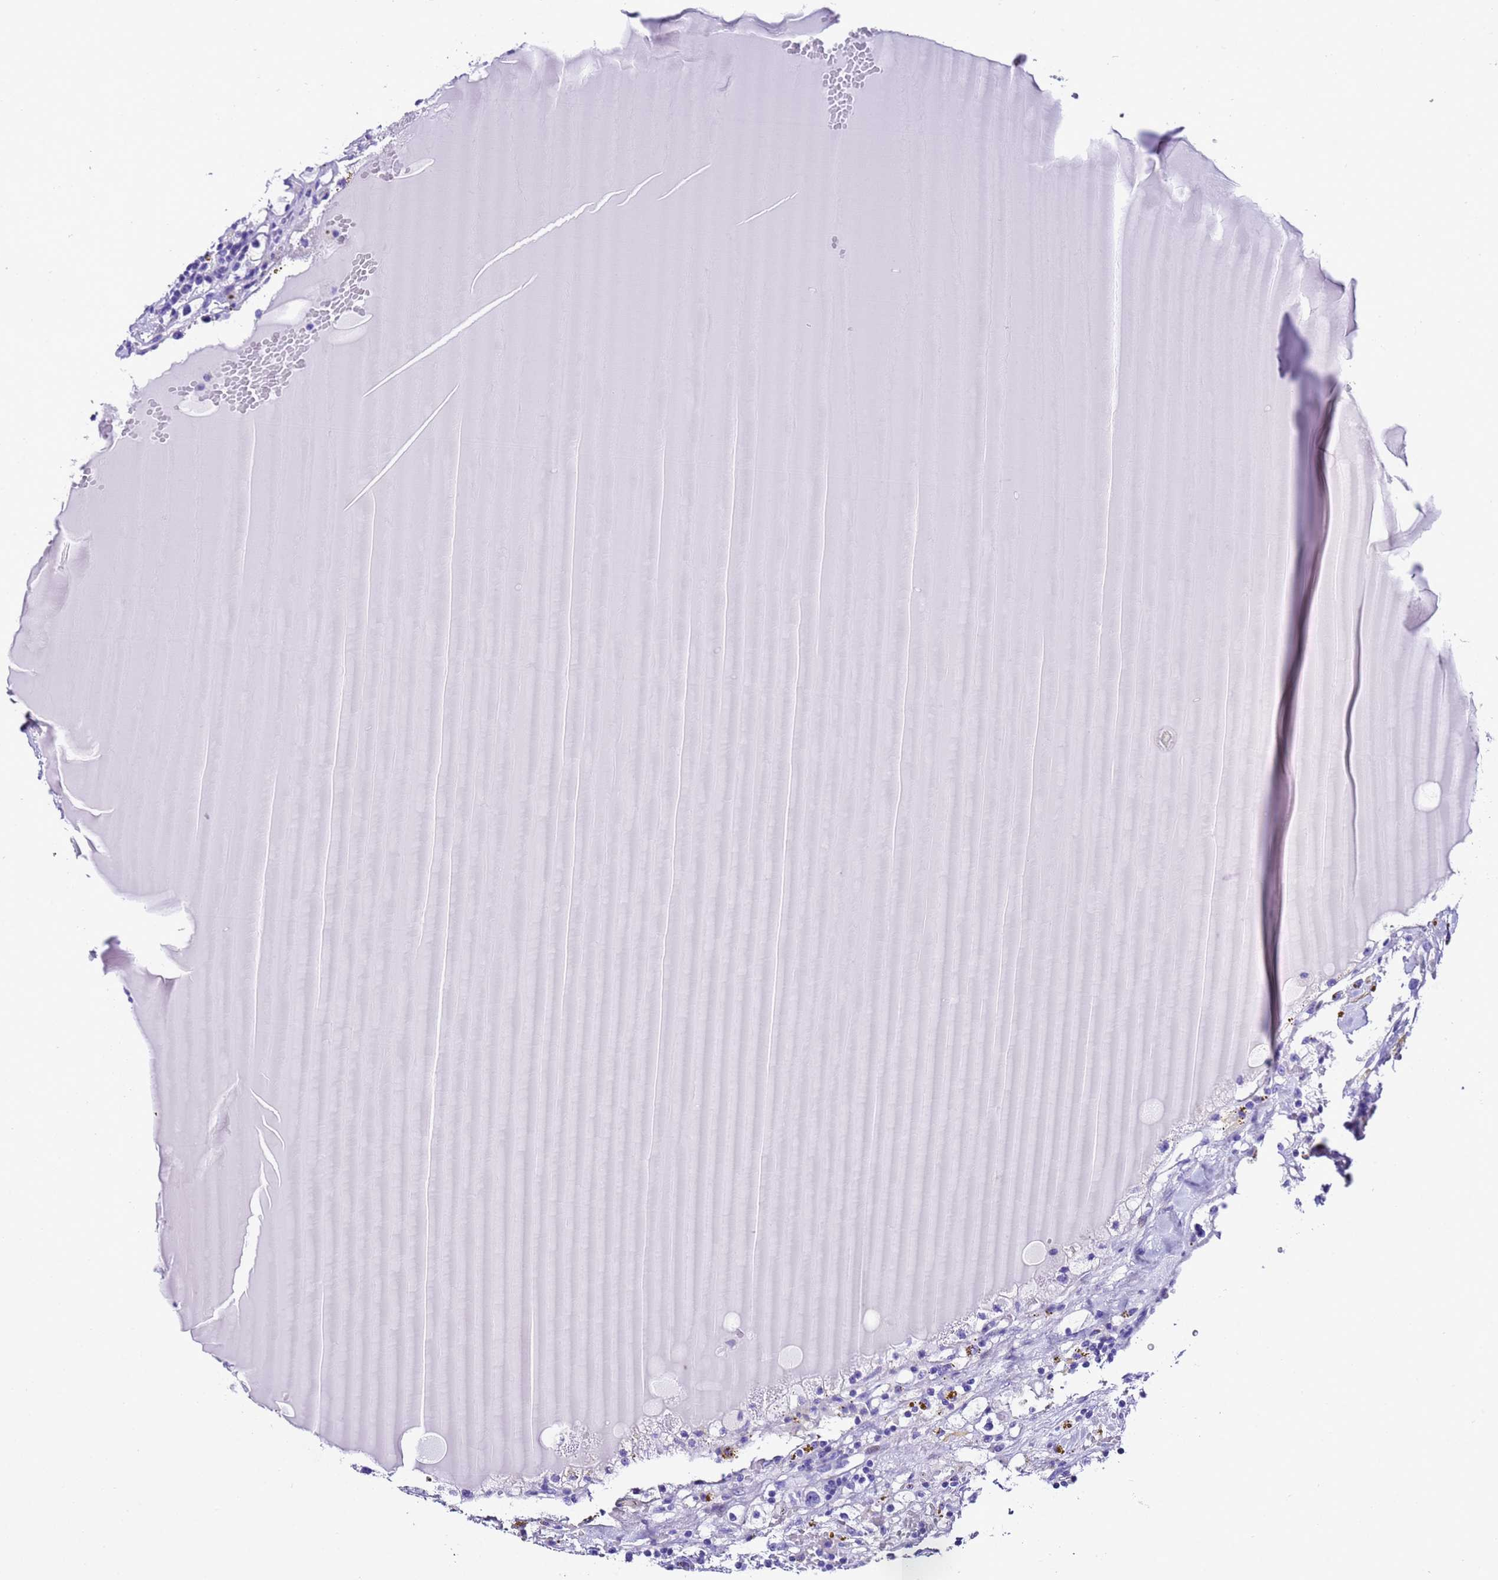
{"staining": {"intensity": "negative", "quantity": "none", "location": "none"}, "tissue": "renal cancer", "cell_type": "Tumor cells", "image_type": "cancer", "snomed": [{"axis": "morphology", "description": "Adenocarcinoma, NOS"}, {"axis": "topography", "description": "Kidney"}], "caption": "The micrograph demonstrates no significant expression in tumor cells of renal cancer. (DAB (3,3'-diaminobenzidine) IHC with hematoxylin counter stain).", "gene": "UGT2B10", "patient": {"sex": "male", "age": 56}}